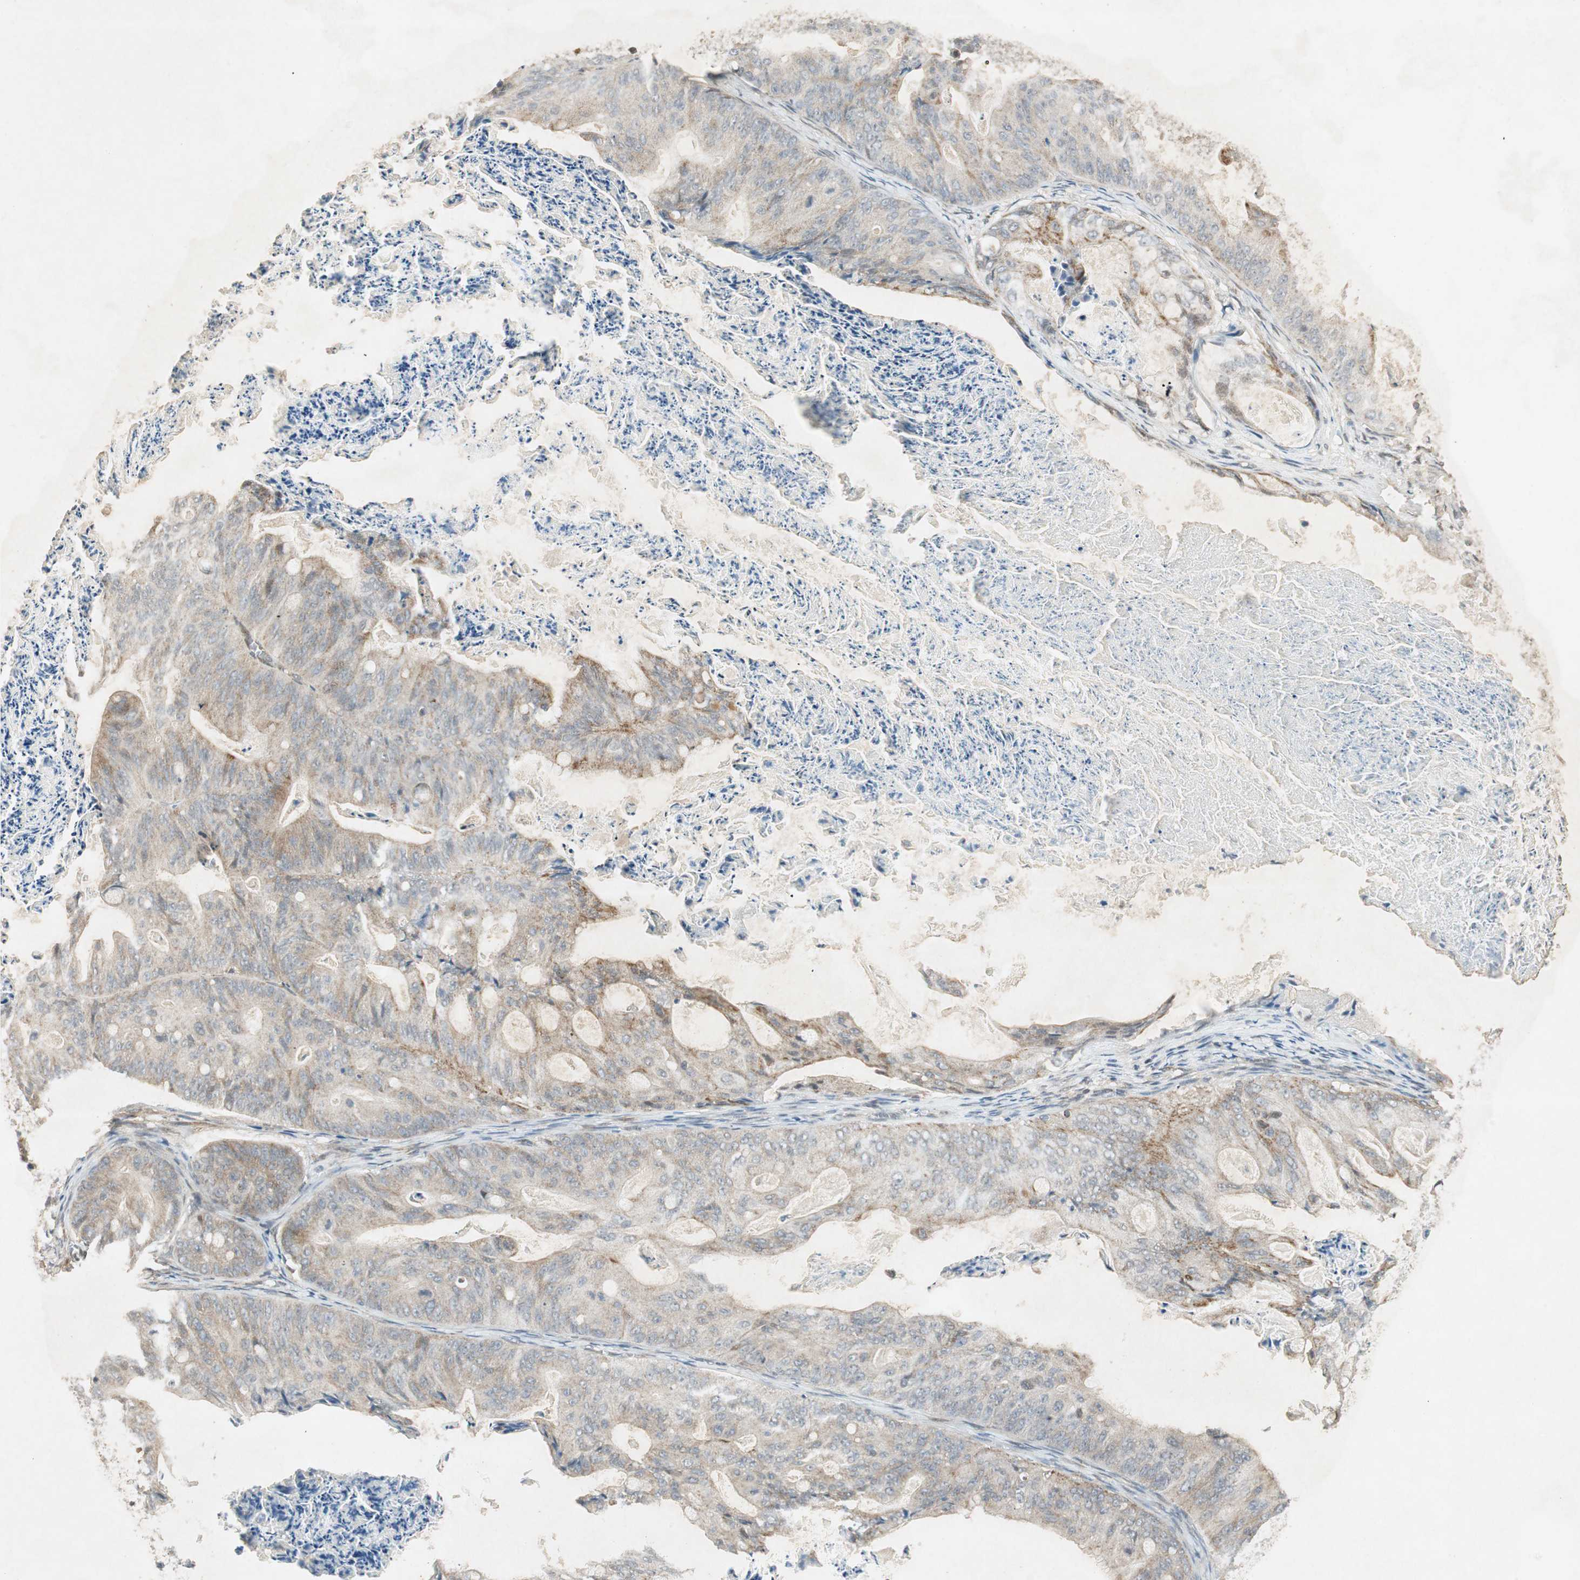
{"staining": {"intensity": "weak", "quantity": ">75%", "location": "cytoplasmic/membranous"}, "tissue": "ovarian cancer", "cell_type": "Tumor cells", "image_type": "cancer", "snomed": [{"axis": "morphology", "description": "Cystadenocarcinoma, mucinous, NOS"}, {"axis": "topography", "description": "Ovary"}], "caption": "Protein expression analysis of human mucinous cystadenocarcinoma (ovarian) reveals weak cytoplasmic/membranous expression in approximately >75% of tumor cells.", "gene": "USP2", "patient": {"sex": "female", "age": 37}}